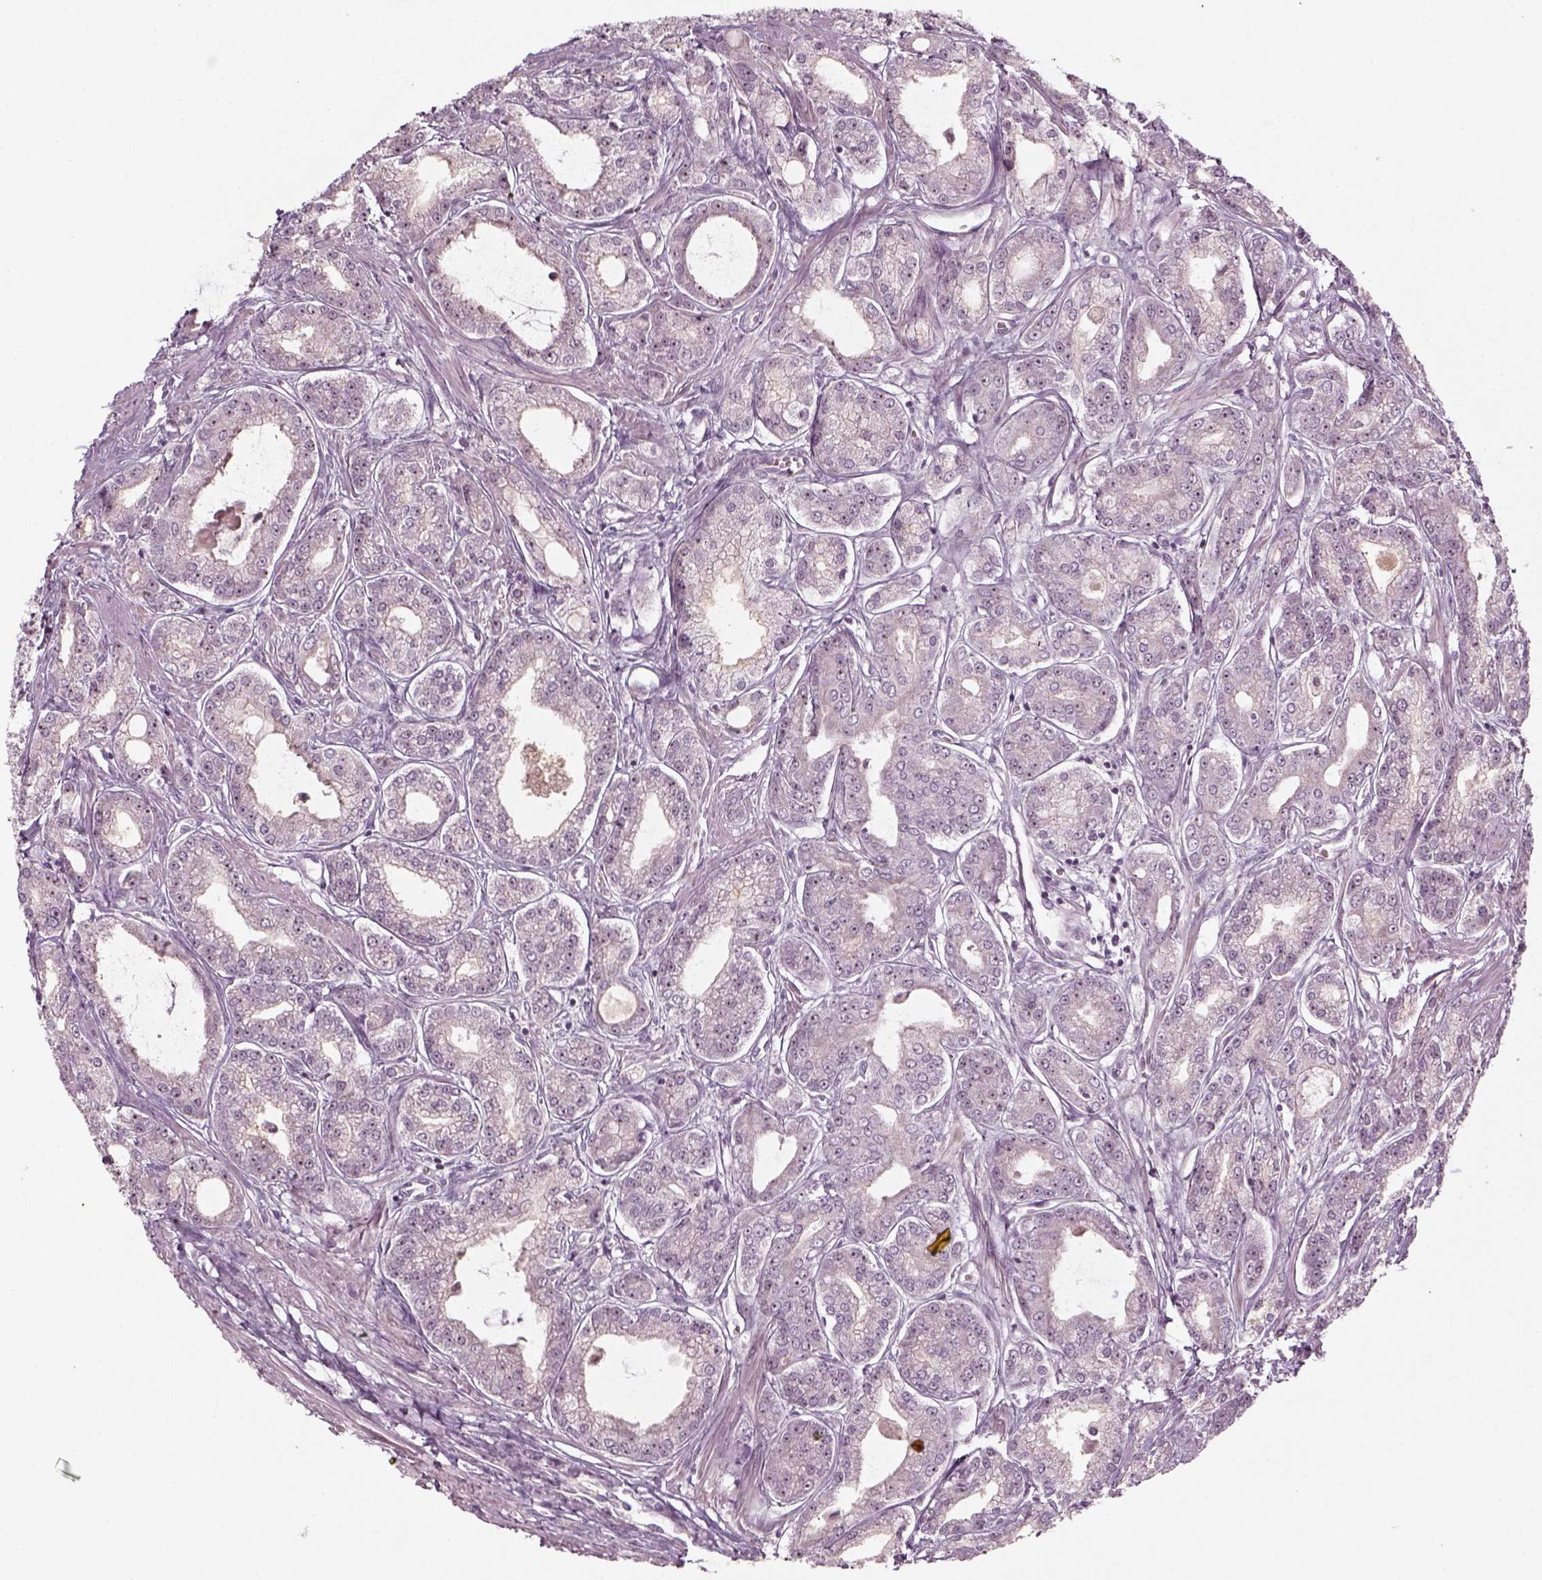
{"staining": {"intensity": "negative", "quantity": "none", "location": "none"}, "tissue": "prostate cancer", "cell_type": "Tumor cells", "image_type": "cancer", "snomed": [{"axis": "morphology", "description": "Adenocarcinoma, NOS"}, {"axis": "topography", "description": "Prostate"}], "caption": "Tumor cells show no significant expression in prostate cancer (adenocarcinoma).", "gene": "PNMT", "patient": {"sex": "male", "age": 71}}